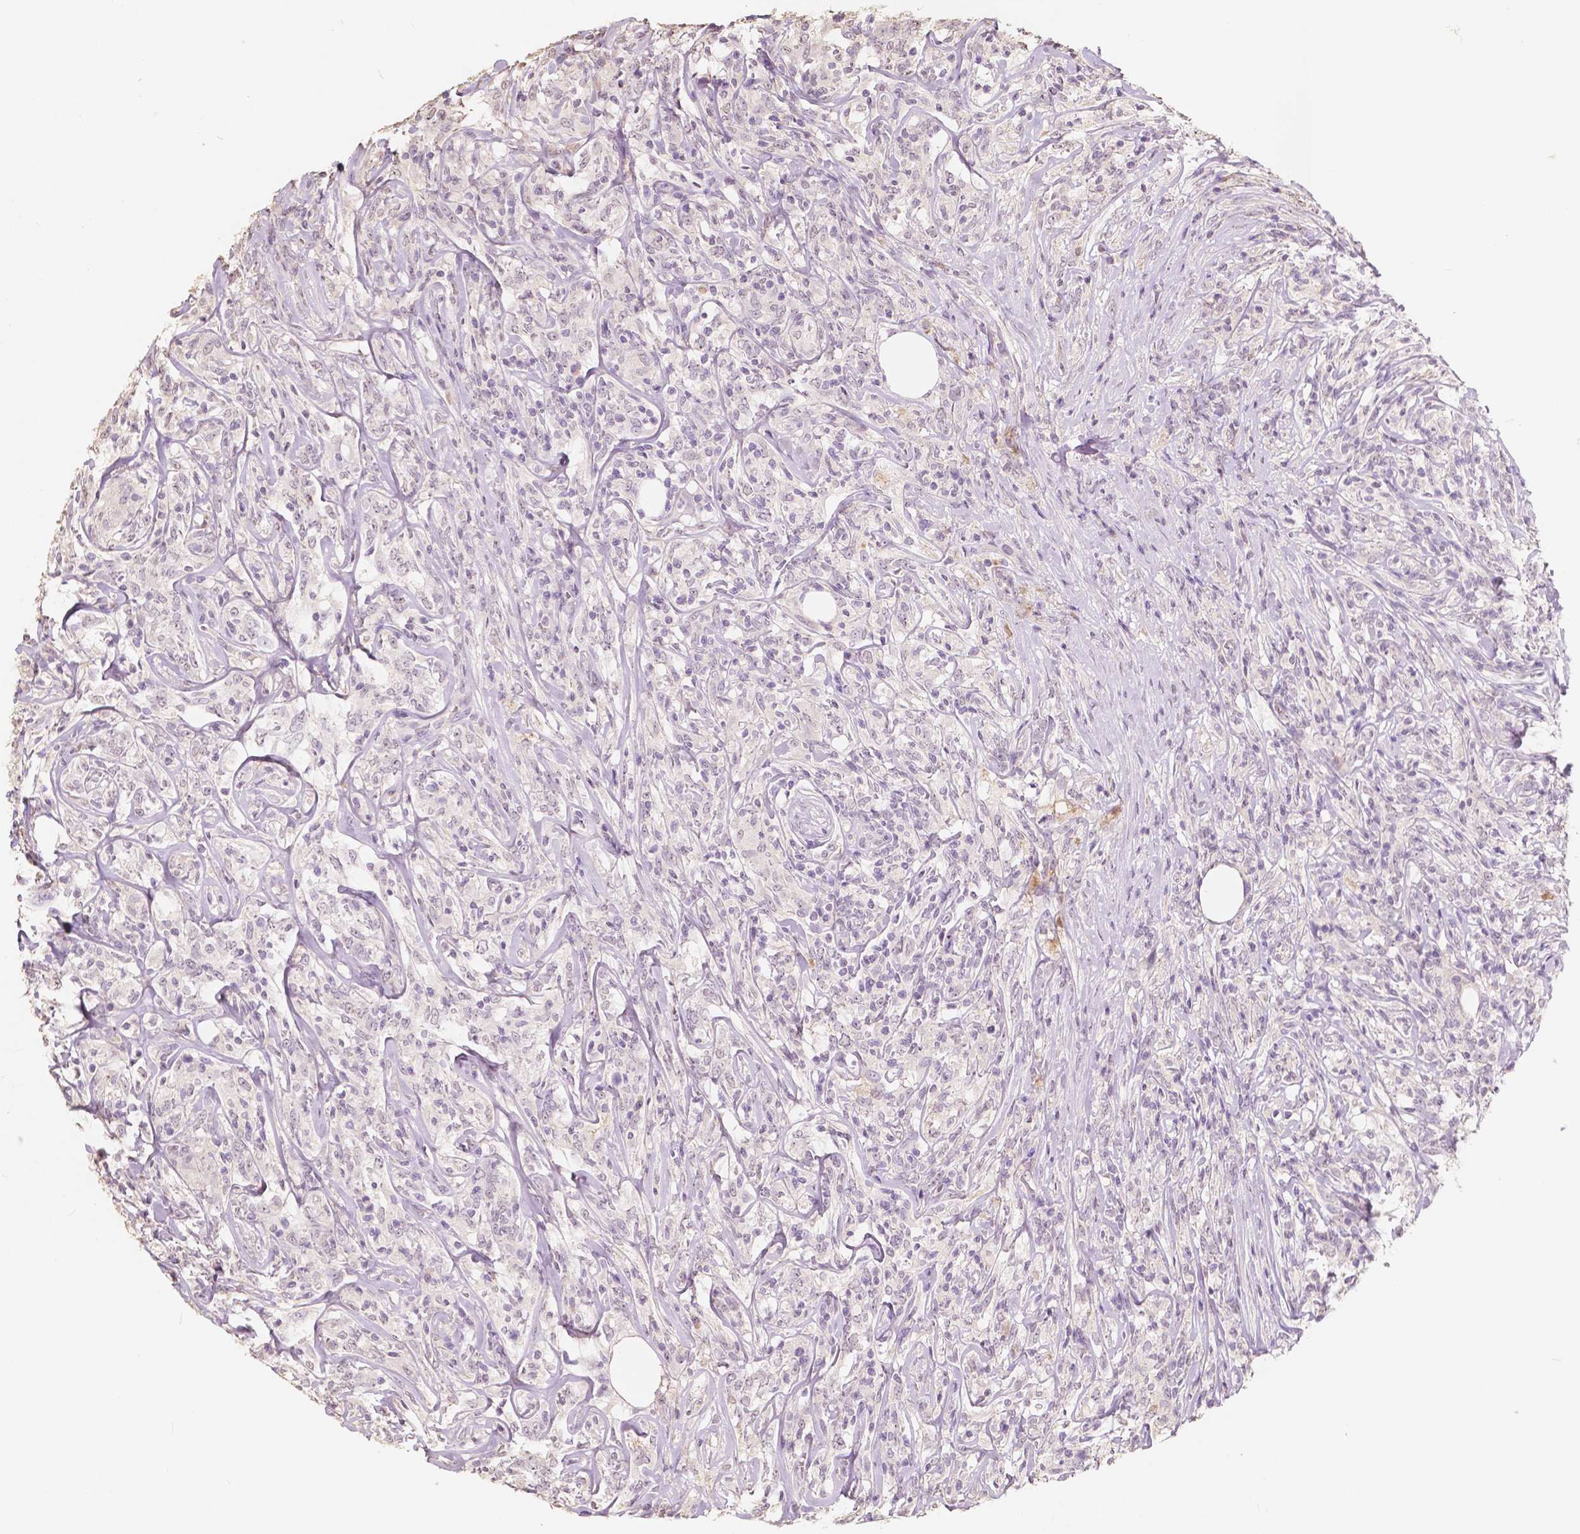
{"staining": {"intensity": "negative", "quantity": "none", "location": "none"}, "tissue": "lymphoma", "cell_type": "Tumor cells", "image_type": "cancer", "snomed": [{"axis": "morphology", "description": "Malignant lymphoma, non-Hodgkin's type, High grade"}, {"axis": "topography", "description": "Lymph node"}], "caption": "Image shows no significant protein staining in tumor cells of lymphoma.", "gene": "SOX15", "patient": {"sex": "female", "age": 84}}